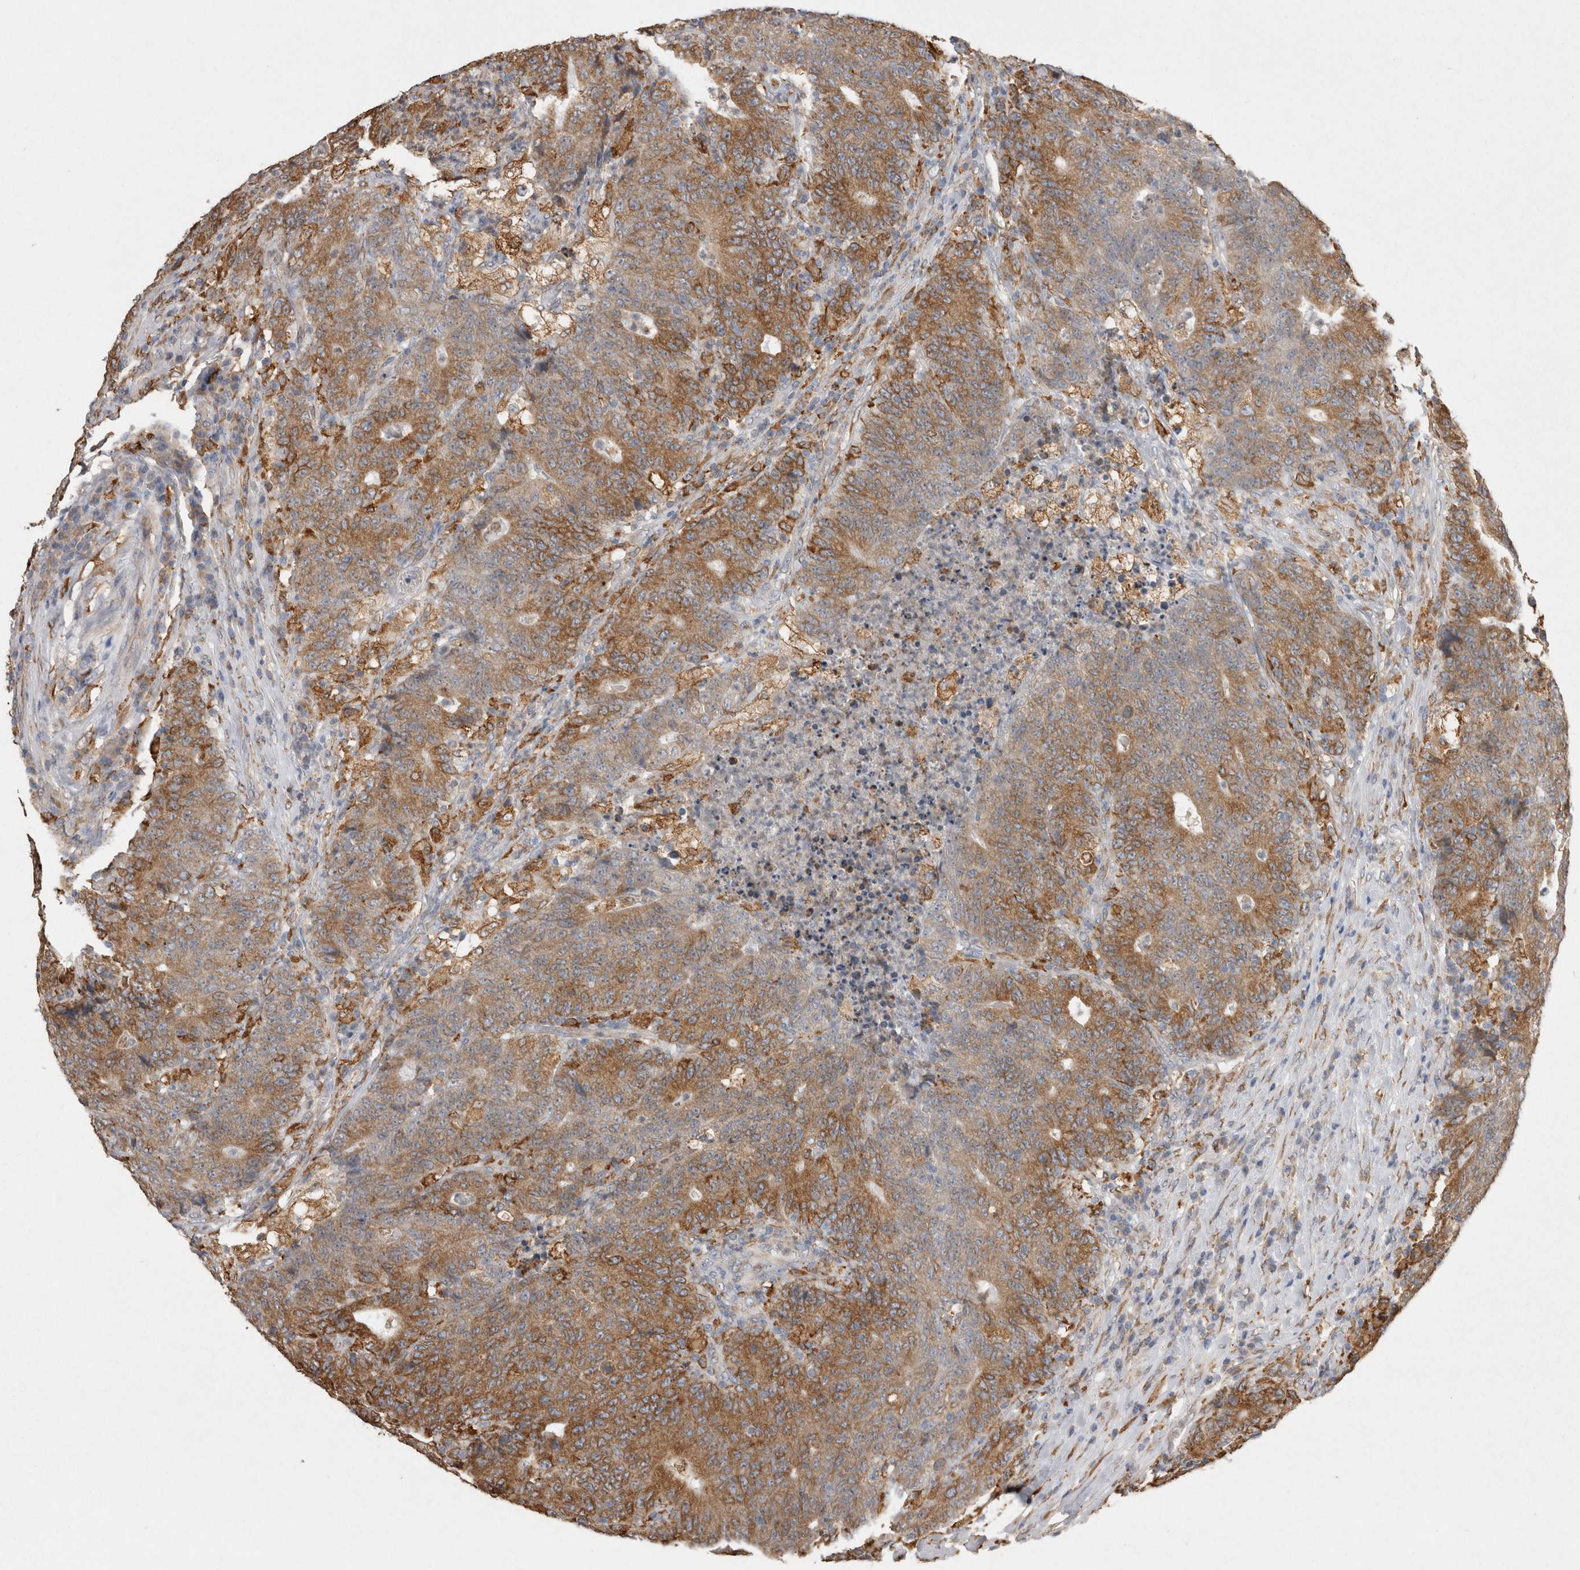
{"staining": {"intensity": "strong", "quantity": ">75%", "location": "cytoplasmic/membranous"}, "tissue": "colorectal cancer", "cell_type": "Tumor cells", "image_type": "cancer", "snomed": [{"axis": "morphology", "description": "Normal tissue, NOS"}, {"axis": "morphology", "description": "Adenocarcinoma, NOS"}, {"axis": "topography", "description": "Colon"}], "caption": "Immunohistochemical staining of human colorectal adenocarcinoma exhibits high levels of strong cytoplasmic/membranous protein positivity in about >75% of tumor cells.", "gene": "LRPAP1", "patient": {"sex": "female", "age": 75}}